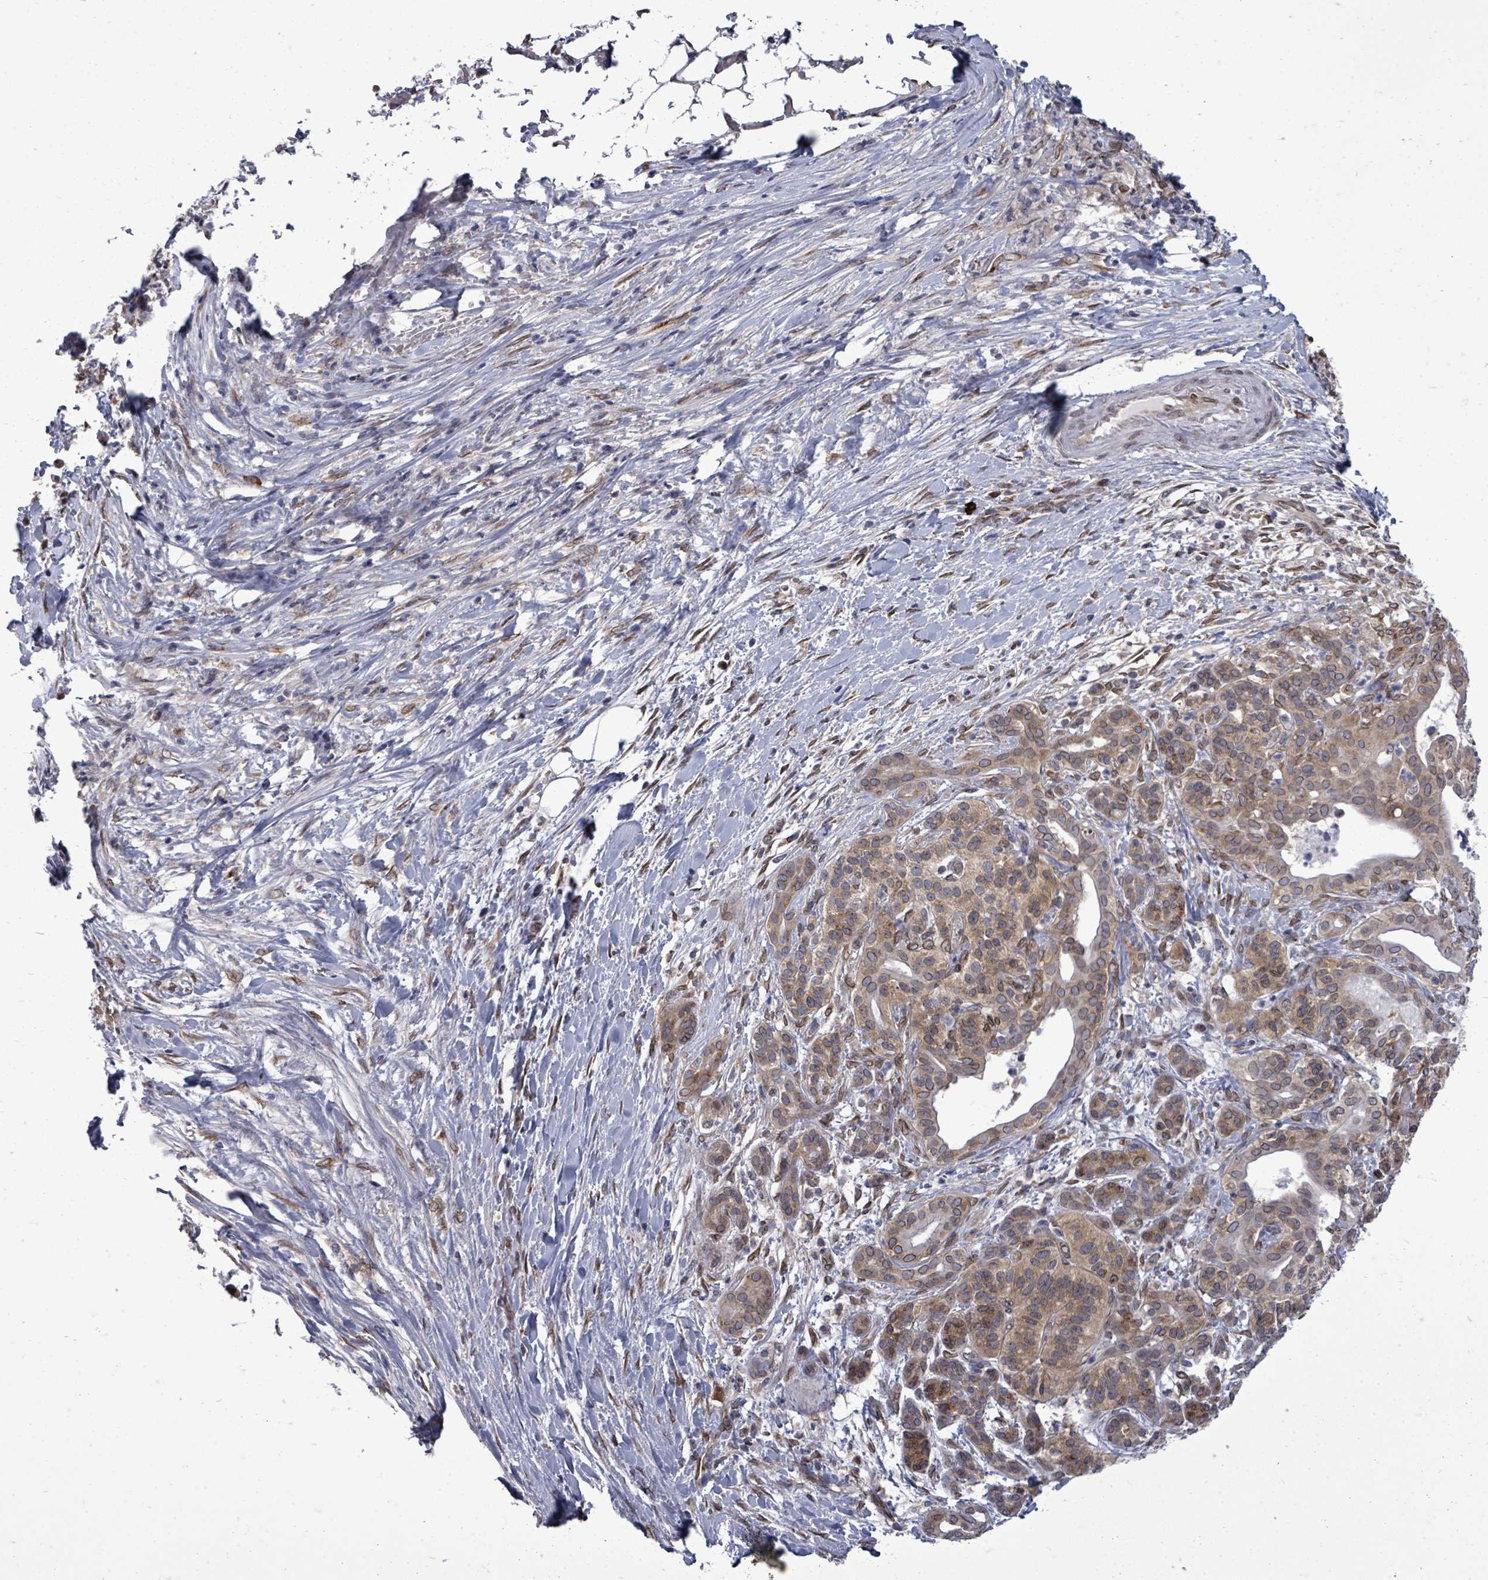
{"staining": {"intensity": "moderate", "quantity": ">75%", "location": "cytoplasmic/membranous,nuclear"}, "tissue": "pancreatic cancer", "cell_type": "Tumor cells", "image_type": "cancer", "snomed": [{"axis": "morphology", "description": "Adenocarcinoma, NOS"}, {"axis": "topography", "description": "Pancreas"}], "caption": "DAB (3,3'-diaminobenzidine) immunohistochemical staining of adenocarcinoma (pancreatic) demonstrates moderate cytoplasmic/membranous and nuclear protein staining in about >75% of tumor cells.", "gene": "ARFGAP1", "patient": {"sex": "male", "age": 58}}